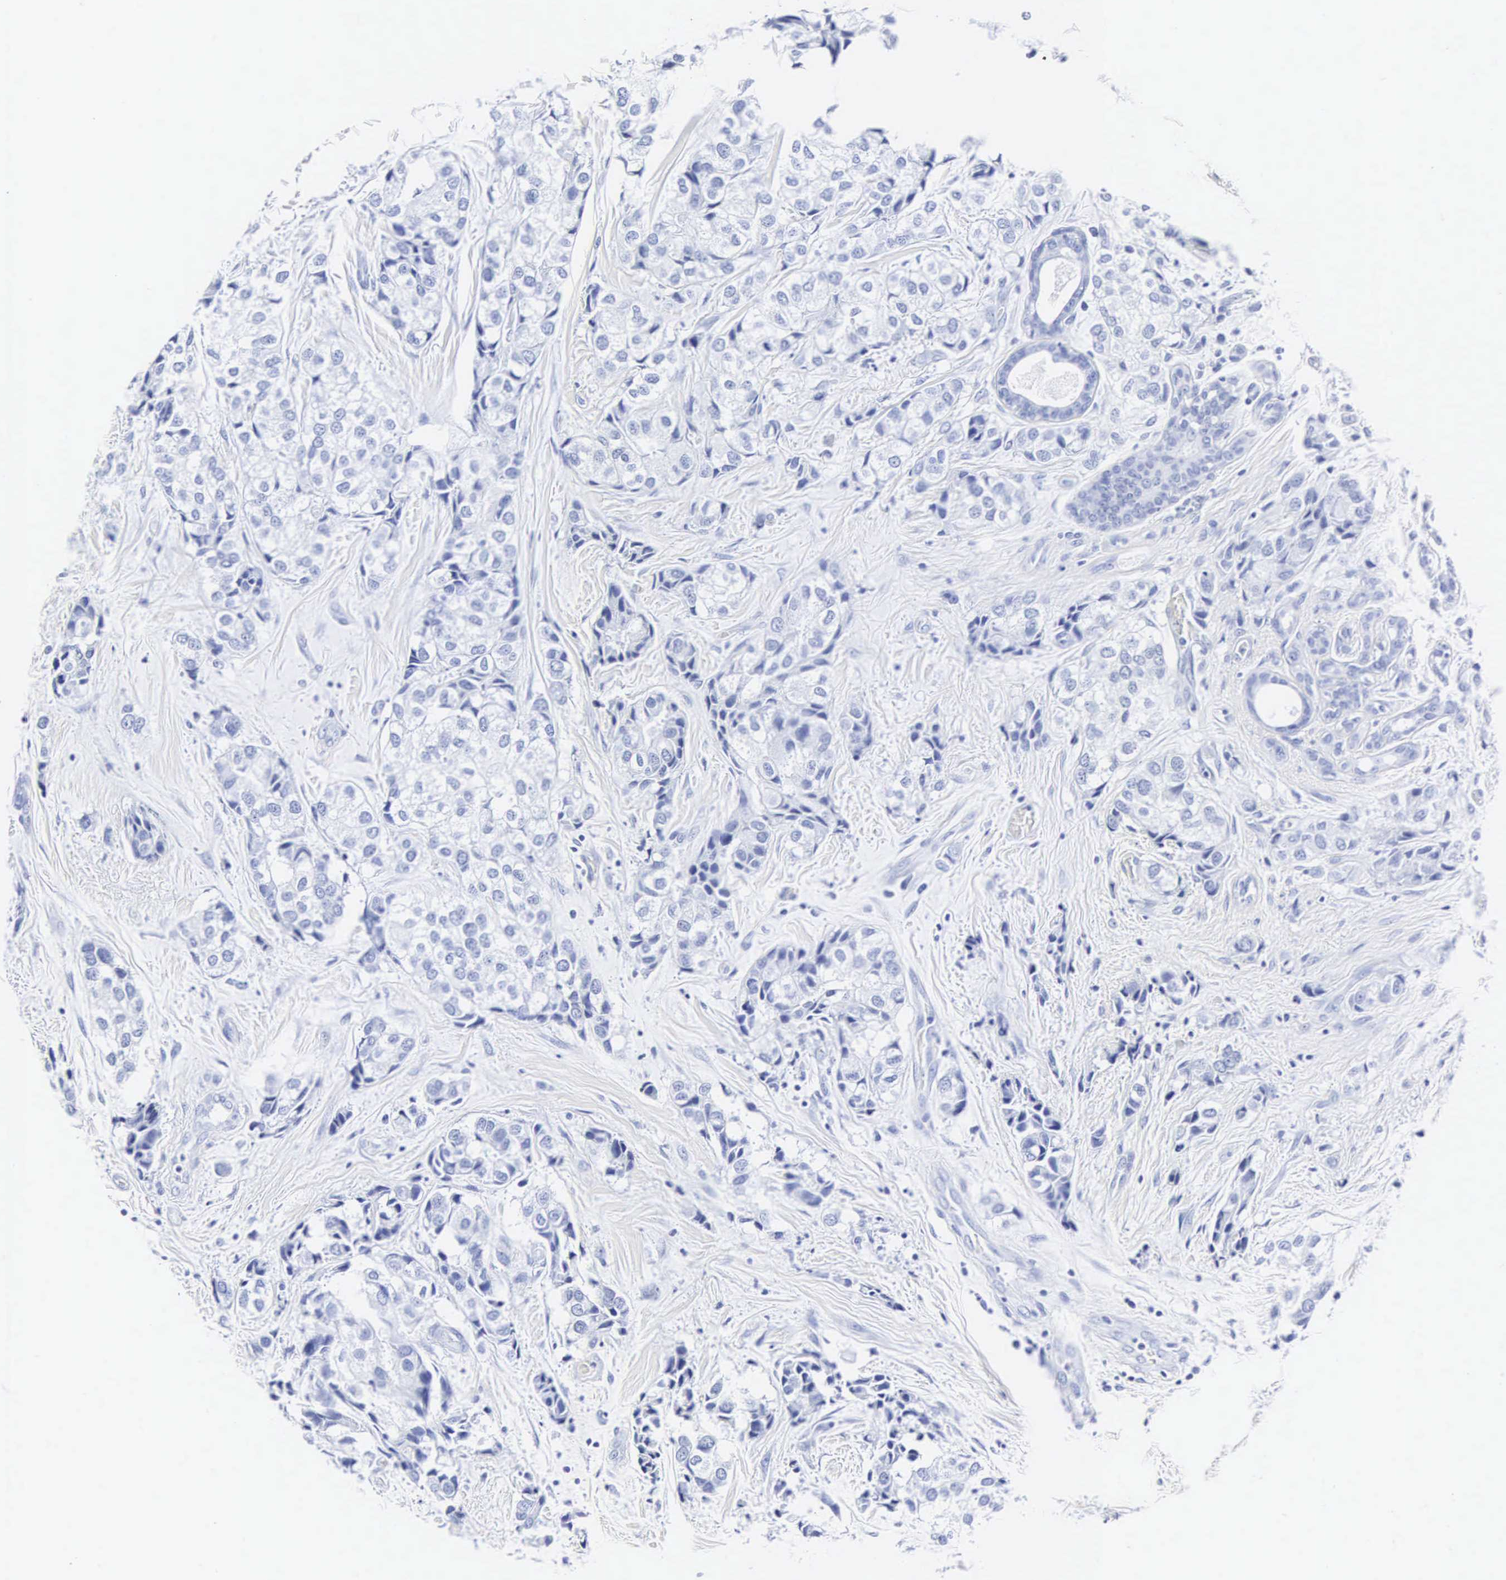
{"staining": {"intensity": "negative", "quantity": "none", "location": "none"}, "tissue": "breast cancer", "cell_type": "Tumor cells", "image_type": "cancer", "snomed": [{"axis": "morphology", "description": "Duct carcinoma"}, {"axis": "topography", "description": "Breast"}], "caption": "Intraductal carcinoma (breast) stained for a protein using IHC displays no positivity tumor cells.", "gene": "INS", "patient": {"sex": "female", "age": 68}}